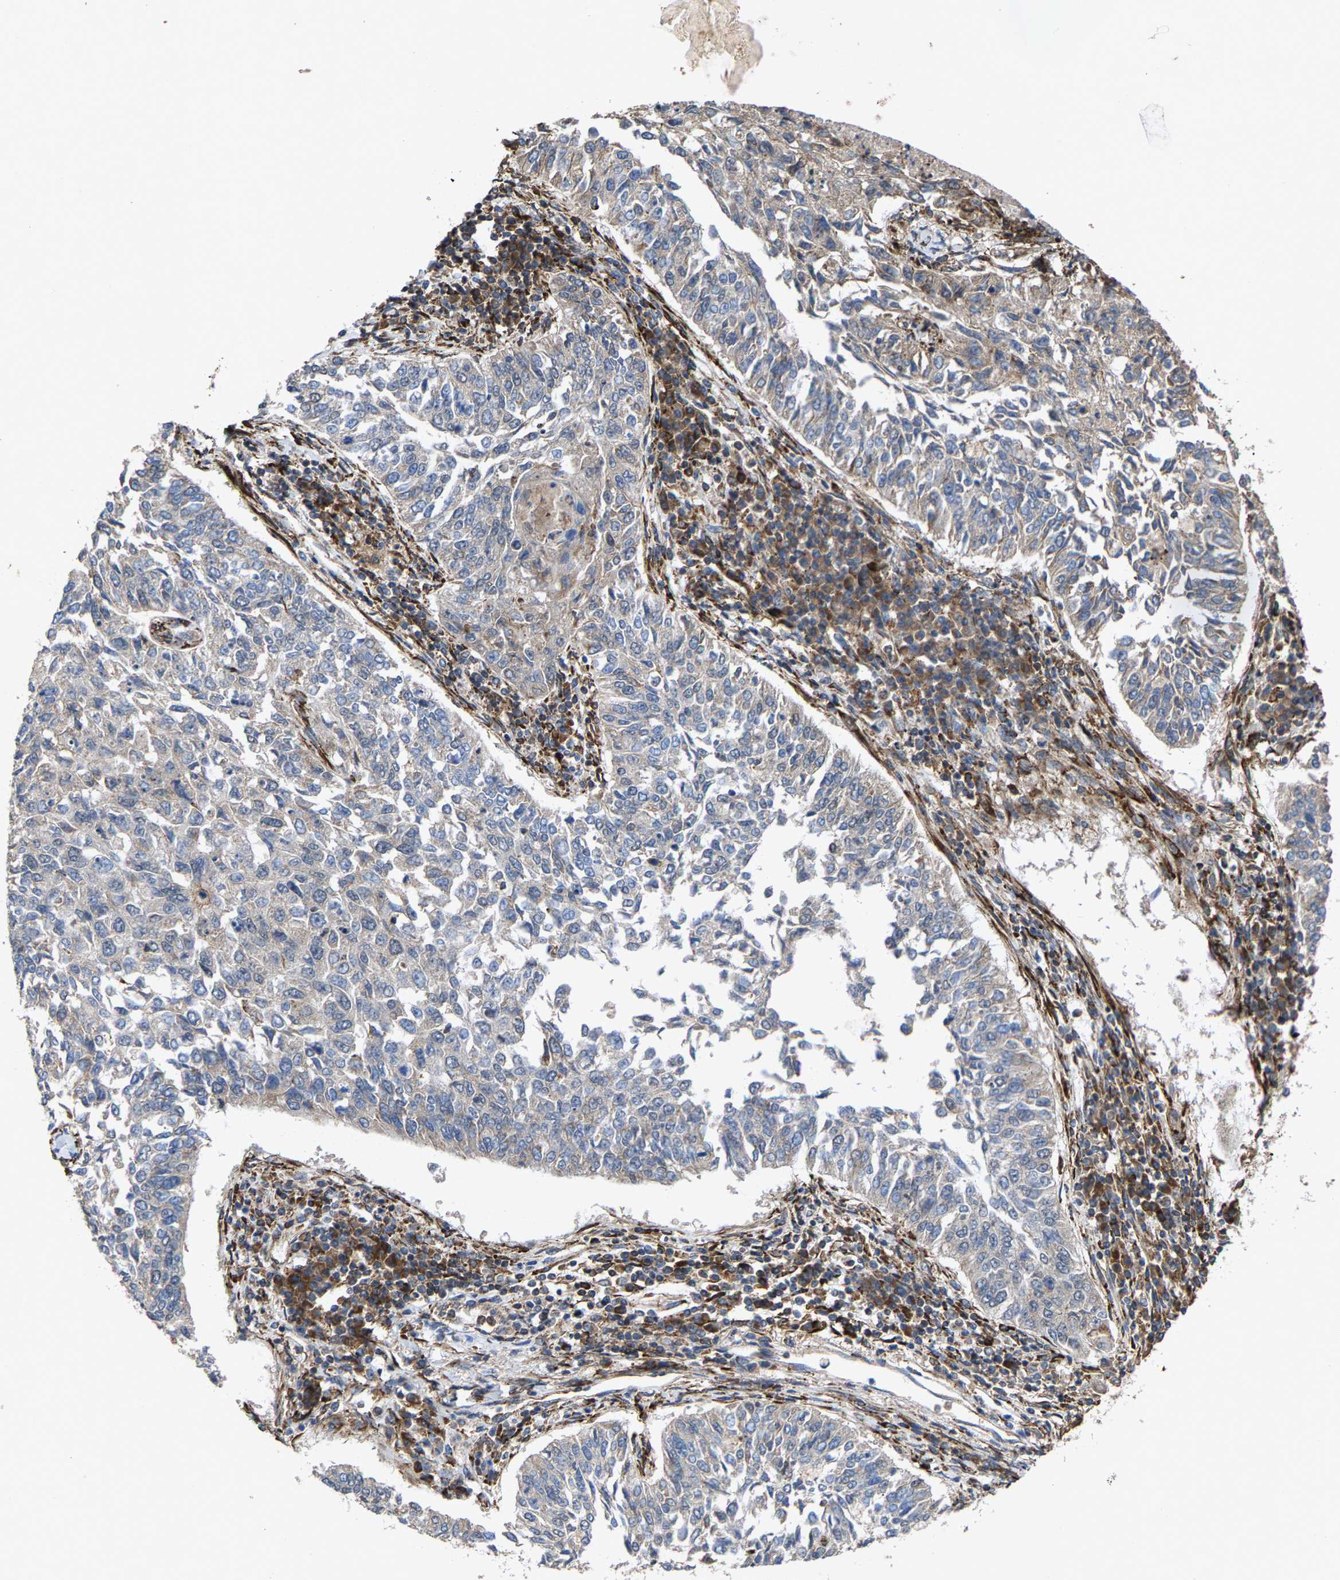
{"staining": {"intensity": "weak", "quantity": "<25%", "location": "cytoplasmic/membranous"}, "tissue": "lung cancer", "cell_type": "Tumor cells", "image_type": "cancer", "snomed": [{"axis": "morphology", "description": "Normal tissue, NOS"}, {"axis": "morphology", "description": "Squamous cell carcinoma, NOS"}, {"axis": "topography", "description": "Cartilage tissue"}, {"axis": "topography", "description": "Bronchus"}, {"axis": "topography", "description": "Lung"}], "caption": "IHC image of neoplastic tissue: lung squamous cell carcinoma stained with DAB exhibits no significant protein positivity in tumor cells.", "gene": "FGD3", "patient": {"sex": "female", "age": 49}}